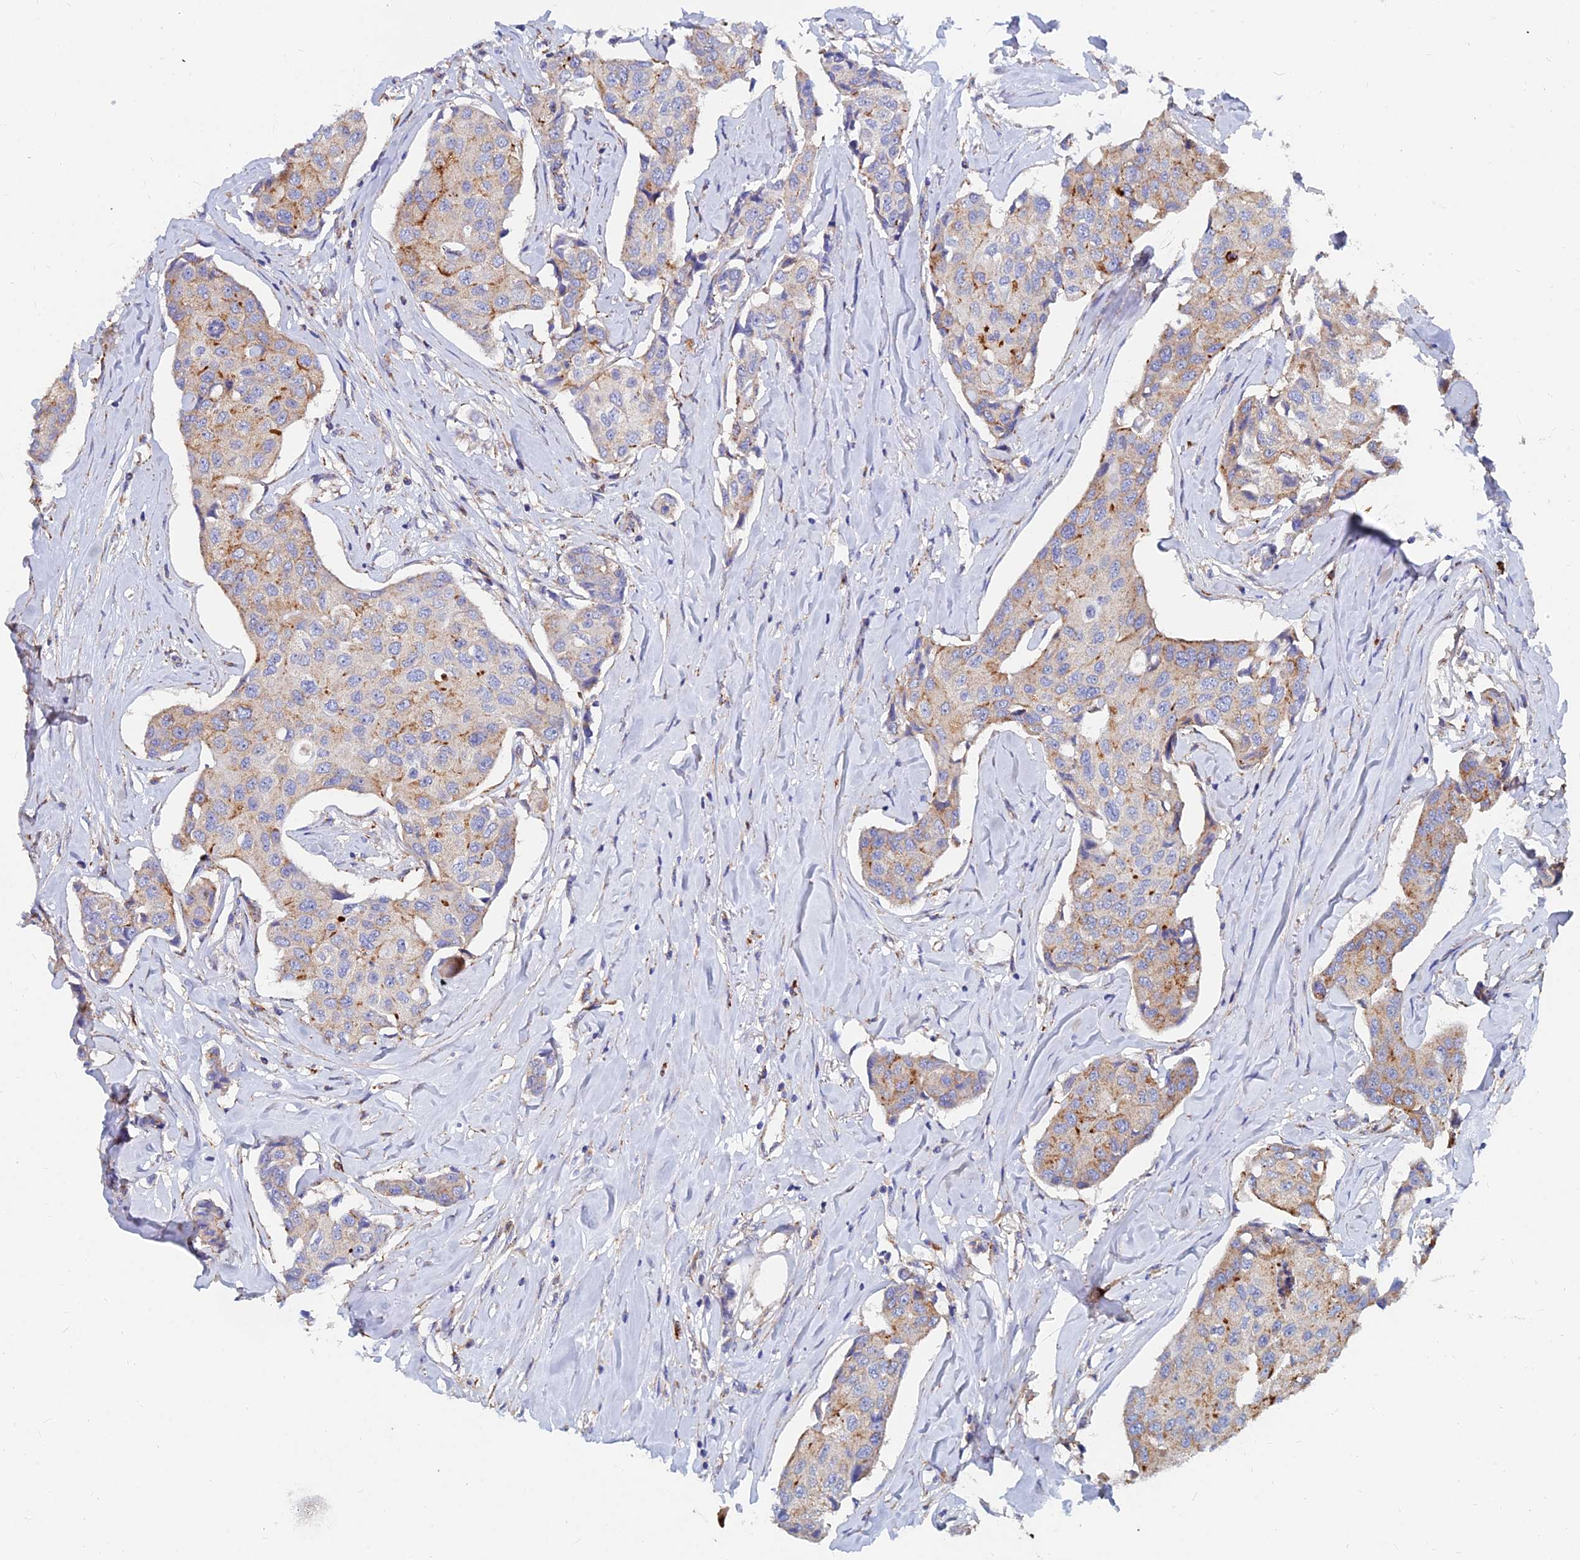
{"staining": {"intensity": "moderate", "quantity": "25%-75%", "location": "cytoplasmic/membranous"}, "tissue": "breast cancer", "cell_type": "Tumor cells", "image_type": "cancer", "snomed": [{"axis": "morphology", "description": "Duct carcinoma"}, {"axis": "topography", "description": "Breast"}], "caption": "This is an image of immunohistochemistry (IHC) staining of breast cancer (intraductal carcinoma), which shows moderate expression in the cytoplasmic/membranous of tumor cells.", "gene": "SPNS1", "patient": {"sex": "female", "age": 80}}